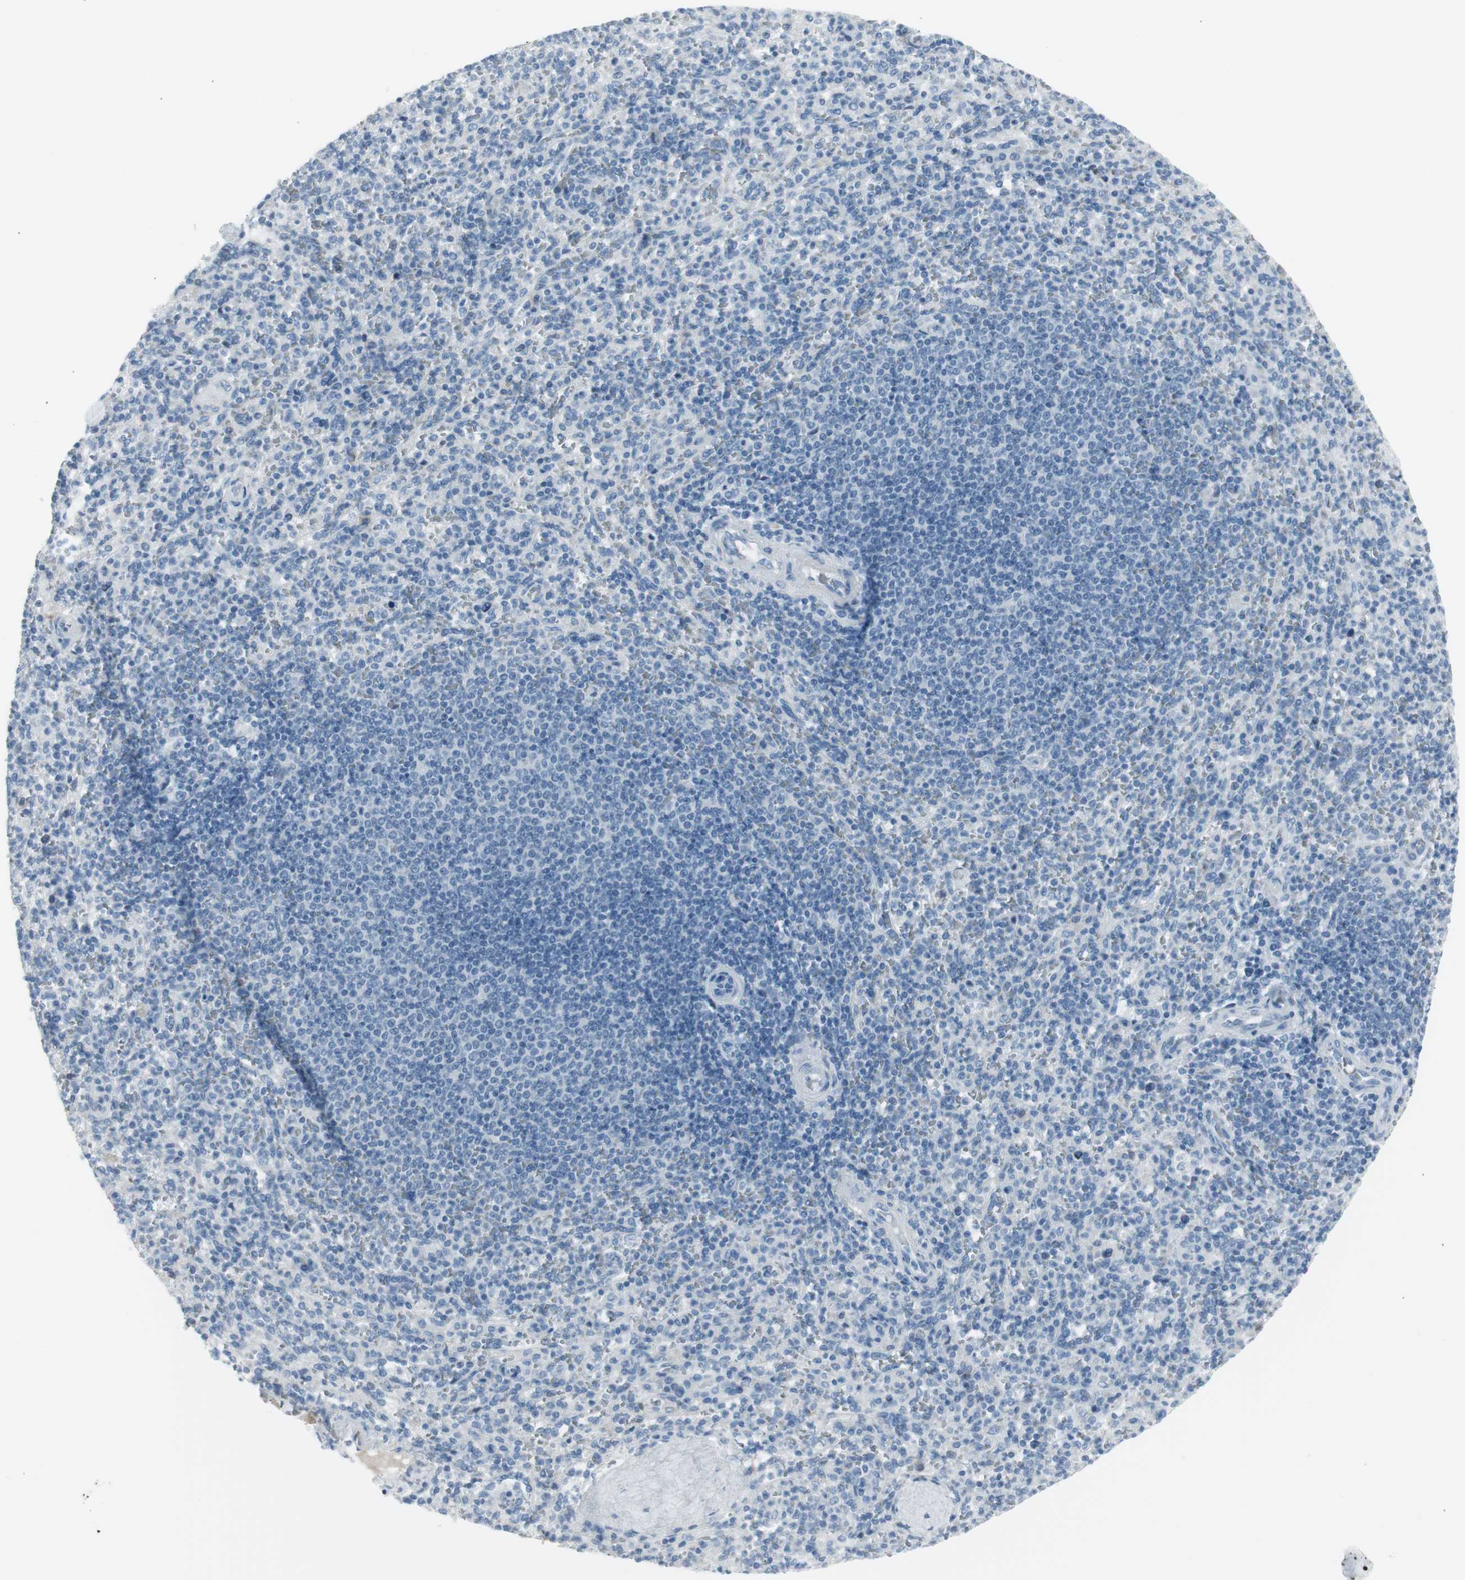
{"staining": {"intensity": "negative", "quantity": "none", "location": "none"}, "tissue": "spleen", "cell_type": "Cells in red pulp", "image_type": "normal", "snomed": [{"axis": "morphology", "description": "Normal tissue, NOS"}, {"axis": "topography", "description": "Spleen"}], "caption": "Immunohistochemical staining of unremarkable spleen displays no significant positivity in cells in red pulp.", "gene": "AGR2", "patient": {"sex": "male", "age": 36}}